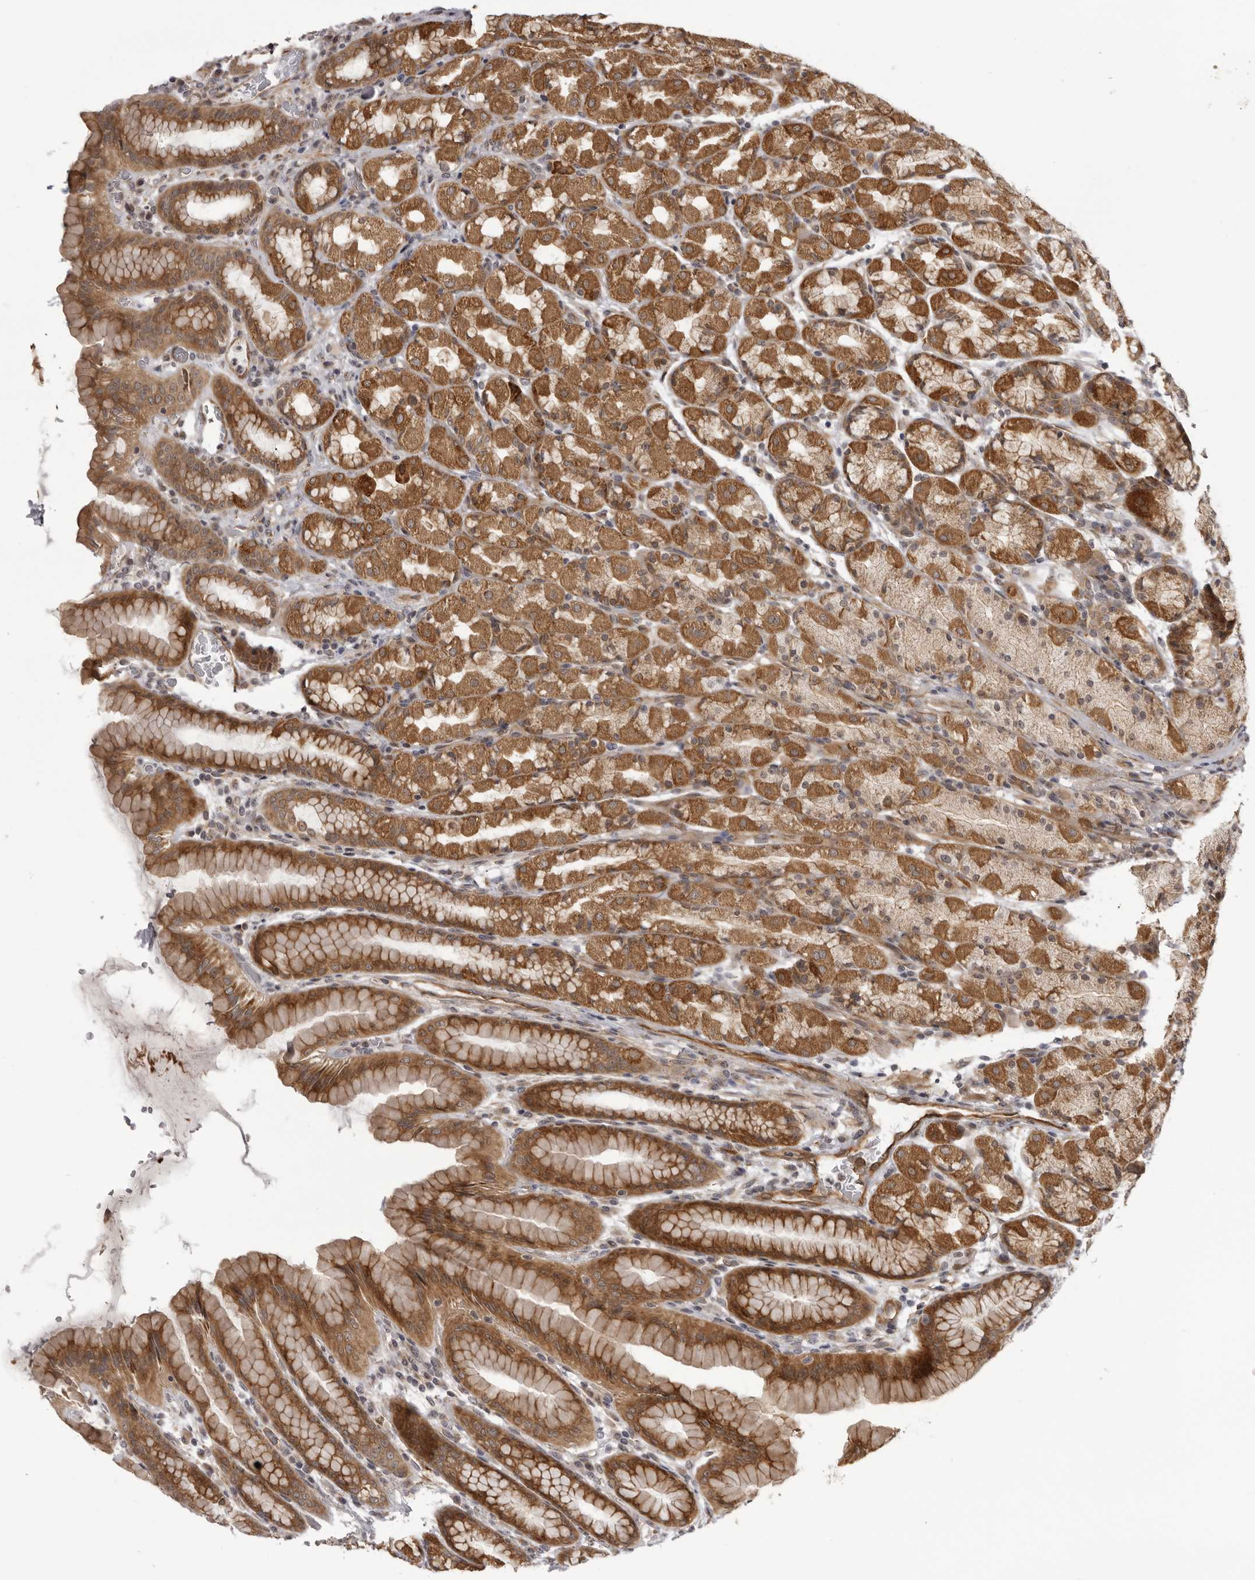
{"staining": {"intensity": "strong", "quantity": ">75%", "location": "cytoplasmic/membranous"}, "tissue": "stomach", "cell_type": "Glandular cells", "image_type": "normal", "snomed": [{"axis": "morphology", "description": "Normal tissue, NOS"}, {"axis": "topography", "description": "Stomach, upper"}], "caption": "This is a micrograph of immunohistochemistry (IHC) staining of benign stomach, which shows strong positivity in the cytoplasmic/membranous of glandular cells.", "gene": "DNAH14", "patient": {"sex": "male", "age": 68}}